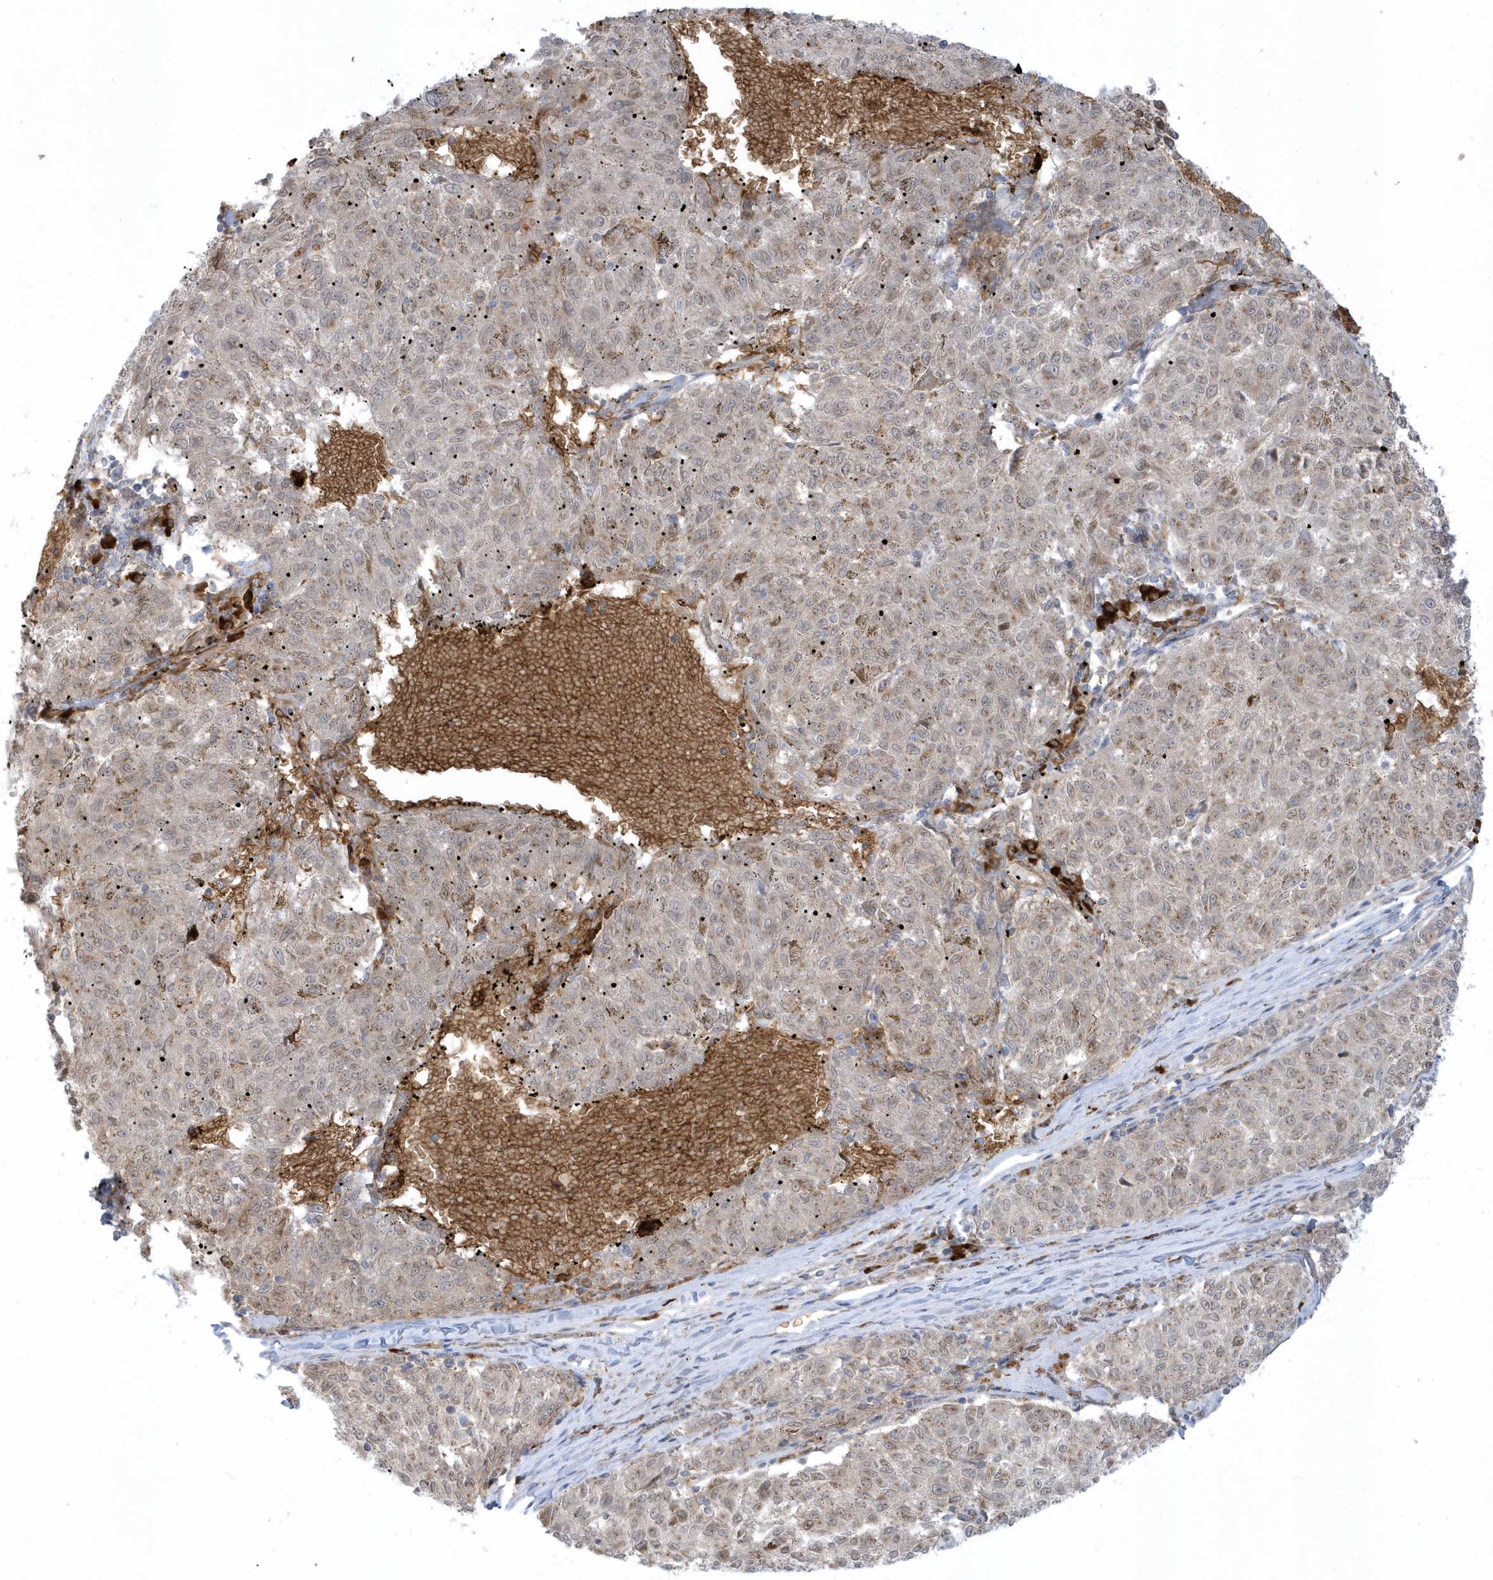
{"staining": {"intensity": "weak", "quantity": "25%-75%", "location": "cytoplasmic/membranous"}, "tissue": "melanoma", "cell_type": "Tumor cells", "image_type": "cancer", "snomed": [{"axis": "morphology", "description": "Malignant melanoma, NOS"}, {"axis": "topography", "description": "Skin"}], "caption": "Immunohistochemical staining of human malignant melanoma shows low levels of weak cytoplasmic/membranous protein expression in about 25%-75% of tumor cells.", "gene": "RPP40", "patient": {"sex": "female", "age": 72}}